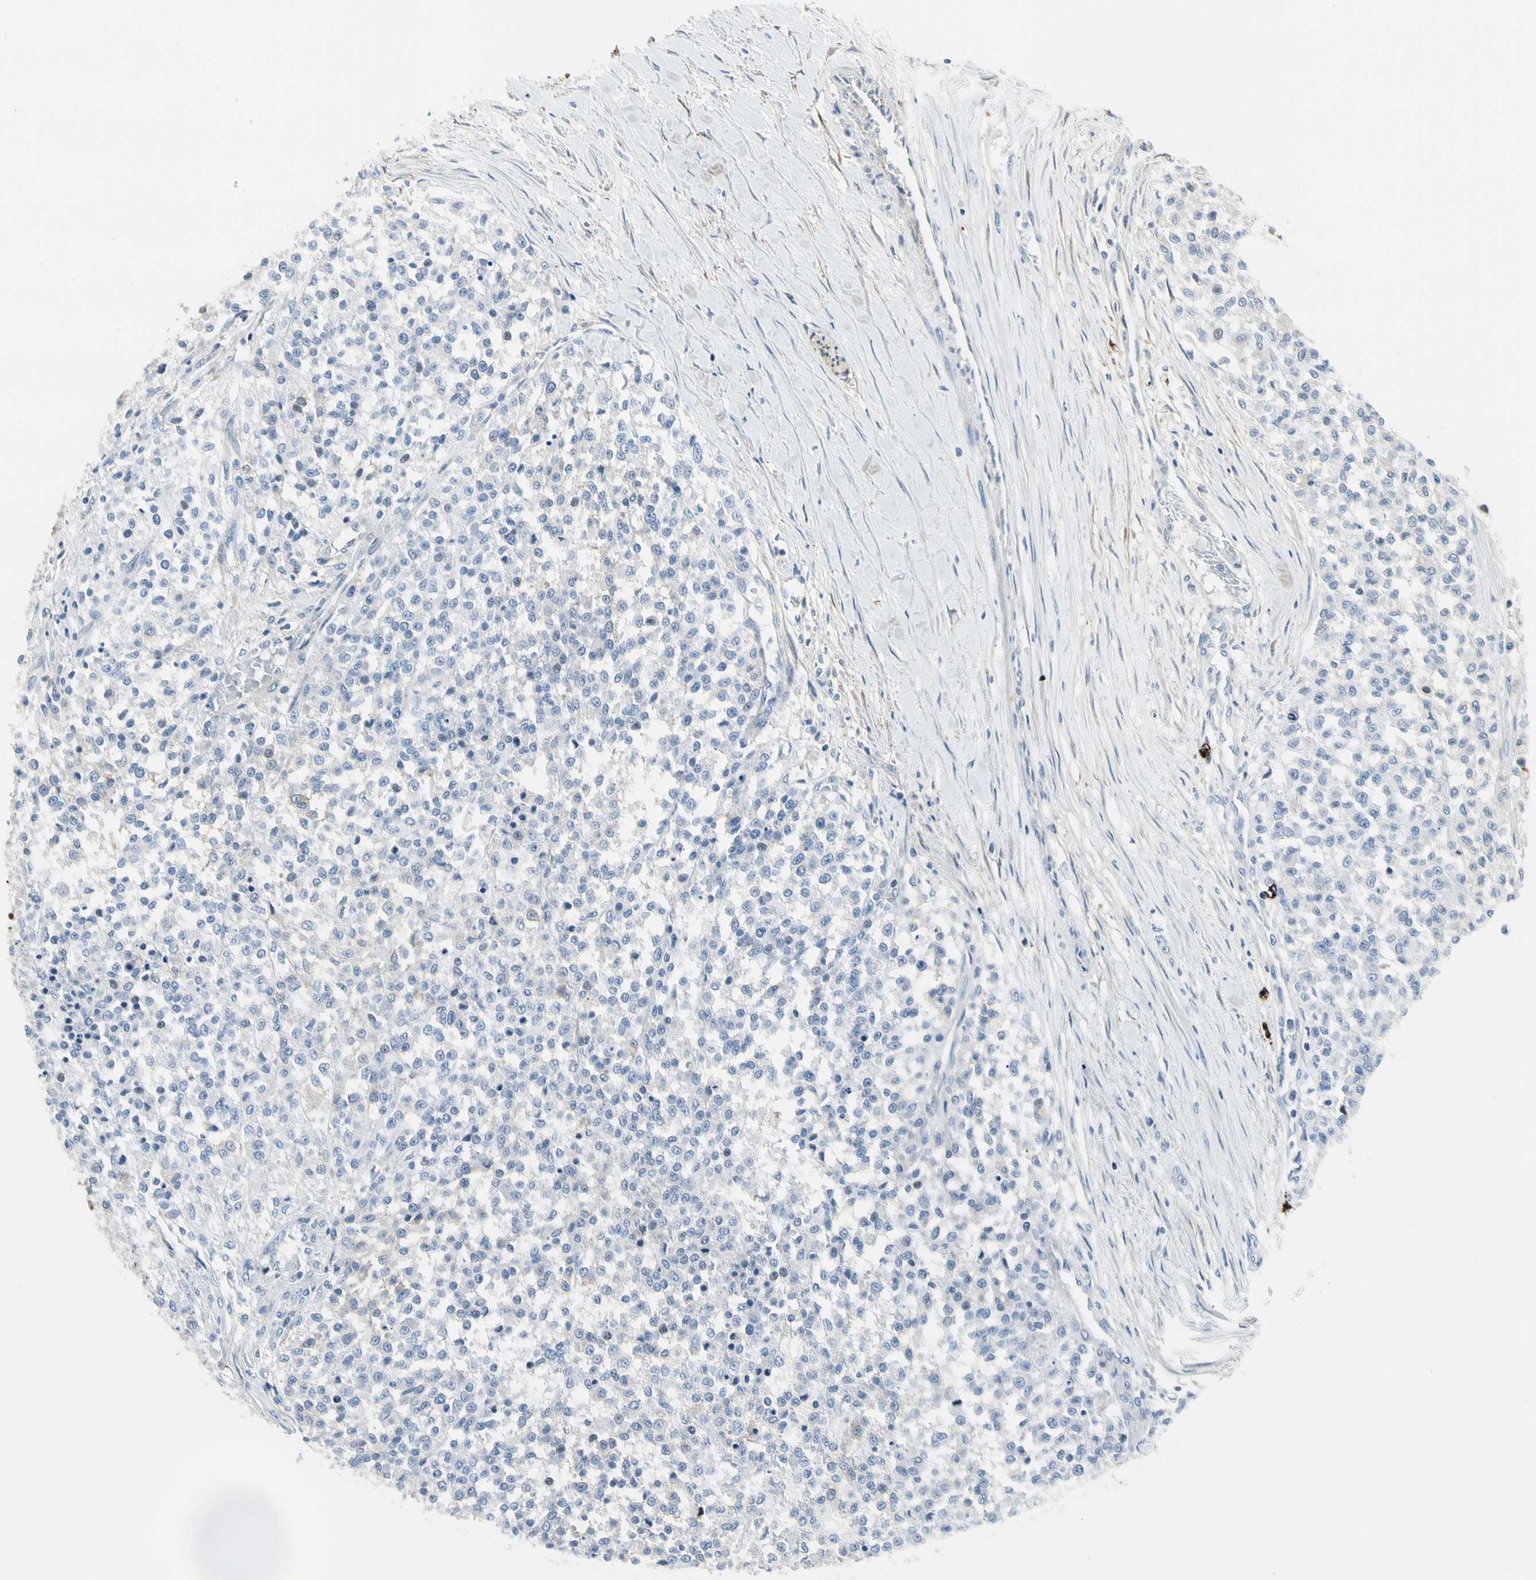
{"staining": {"intensity": "negative", "quantity": "none", "location": "none"}, "tissue": "testis cancer", "cell_type": "Tumor cells", "image_type": "cancer", "snomed": [{"axis": "morphology", "description": "Seminoma, NOS"}, {"axis": "topography", "description": "Testis"}], "caption": "Immunohistochemistry image of human testis cancer (seminoma) stained for a protein (brown), which demonstrates no positivity in tumor cells.", "gene": "PIGR", "patient": {"sex": "male", "age": 59}}